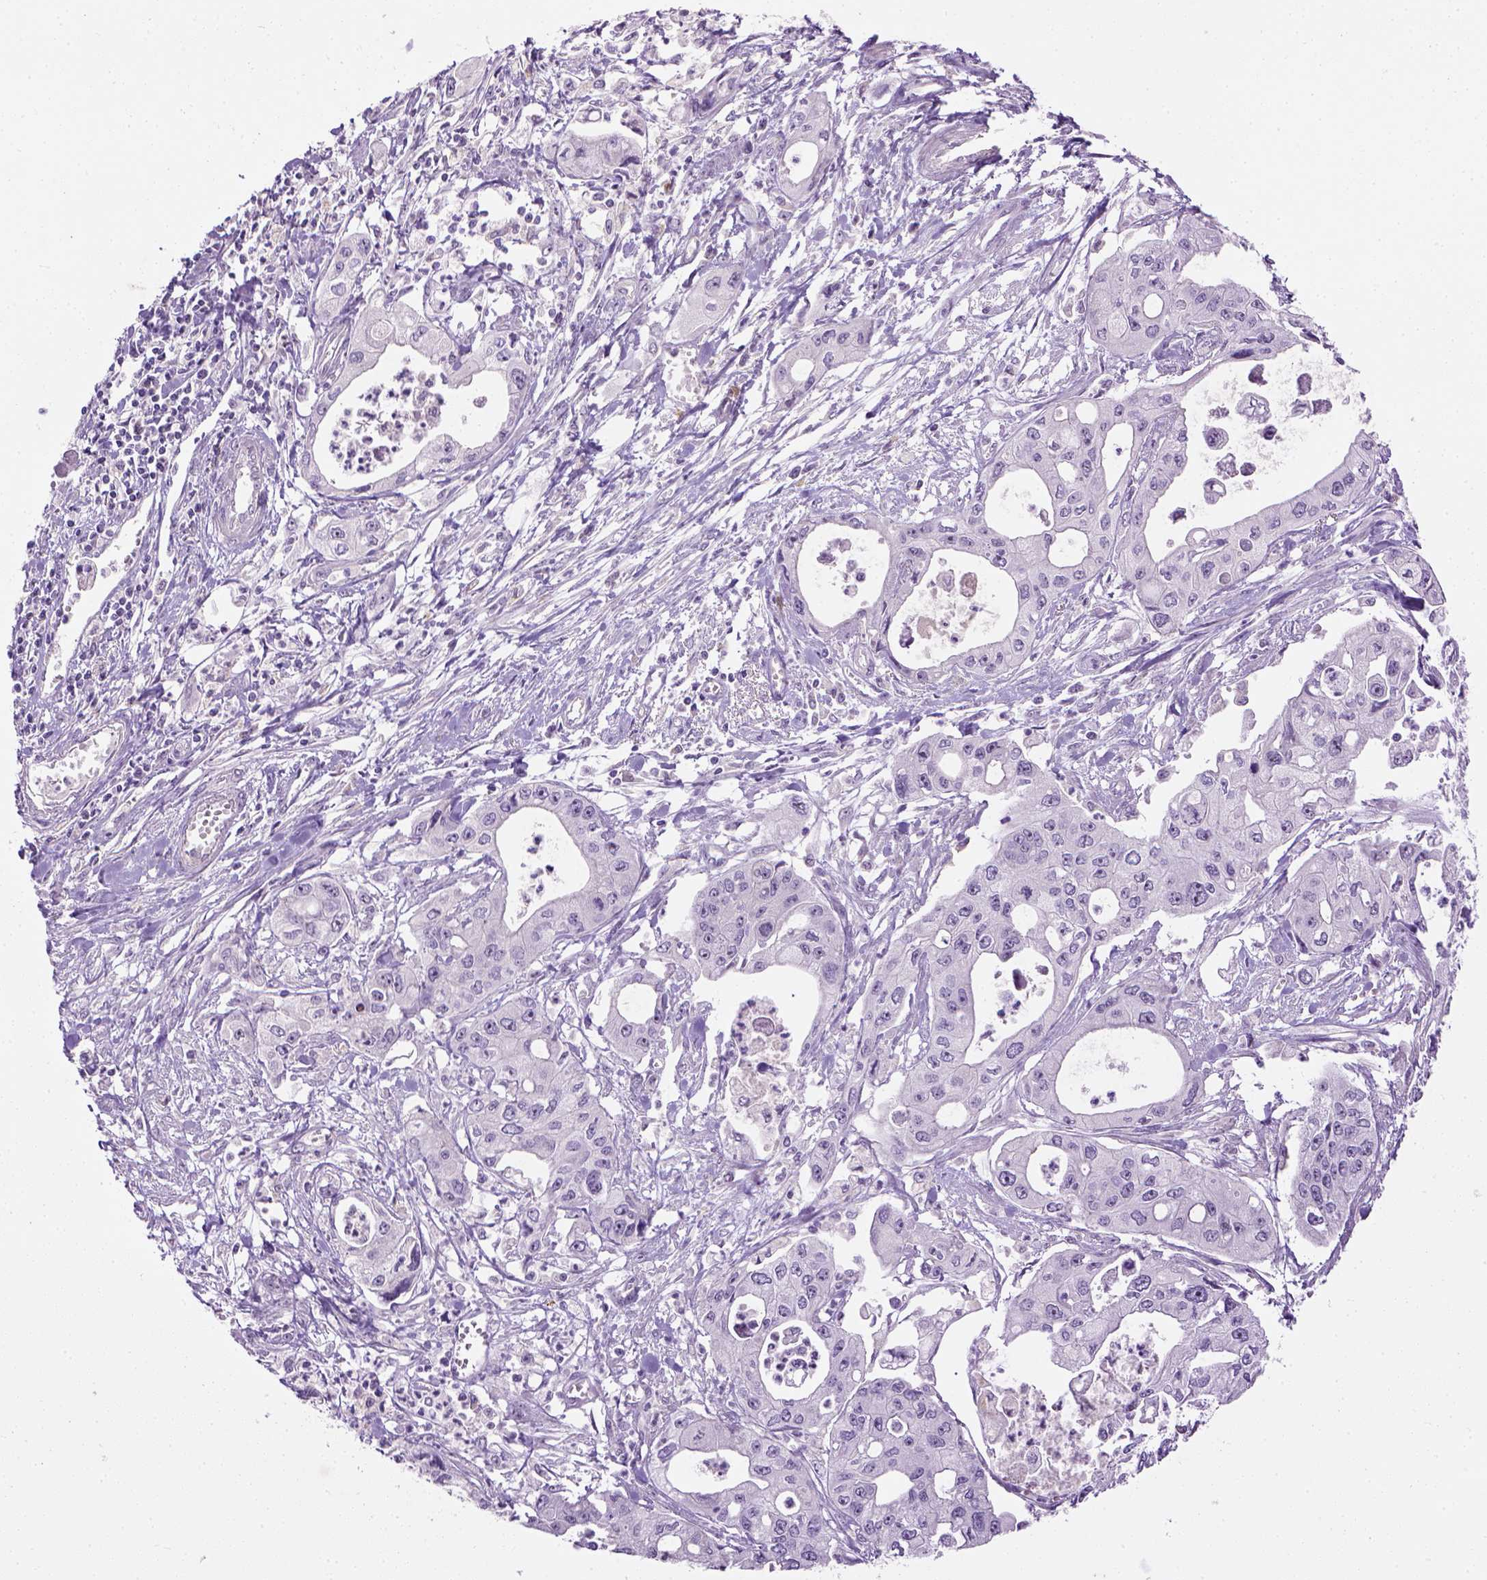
{"staining": {"intensity": "negative", "quantity": "none", "location": "none"}, "tissue": "pancreatic cancer", "cell_type": "Tumor cells", "image_type": "cancer", "snomed": [{"axis": "morphology", "description": "Adenocarcinoma, NOS"}, {"axis": "topography", "description": "Pancreas"}], "caption": "Immunohistochemical staining of human adenocarcinoma (pancreatic) demonstrates no significant expression in tumor cells.", "gene": "UTP4", "patient": {"sex": "male", "age": 70}}